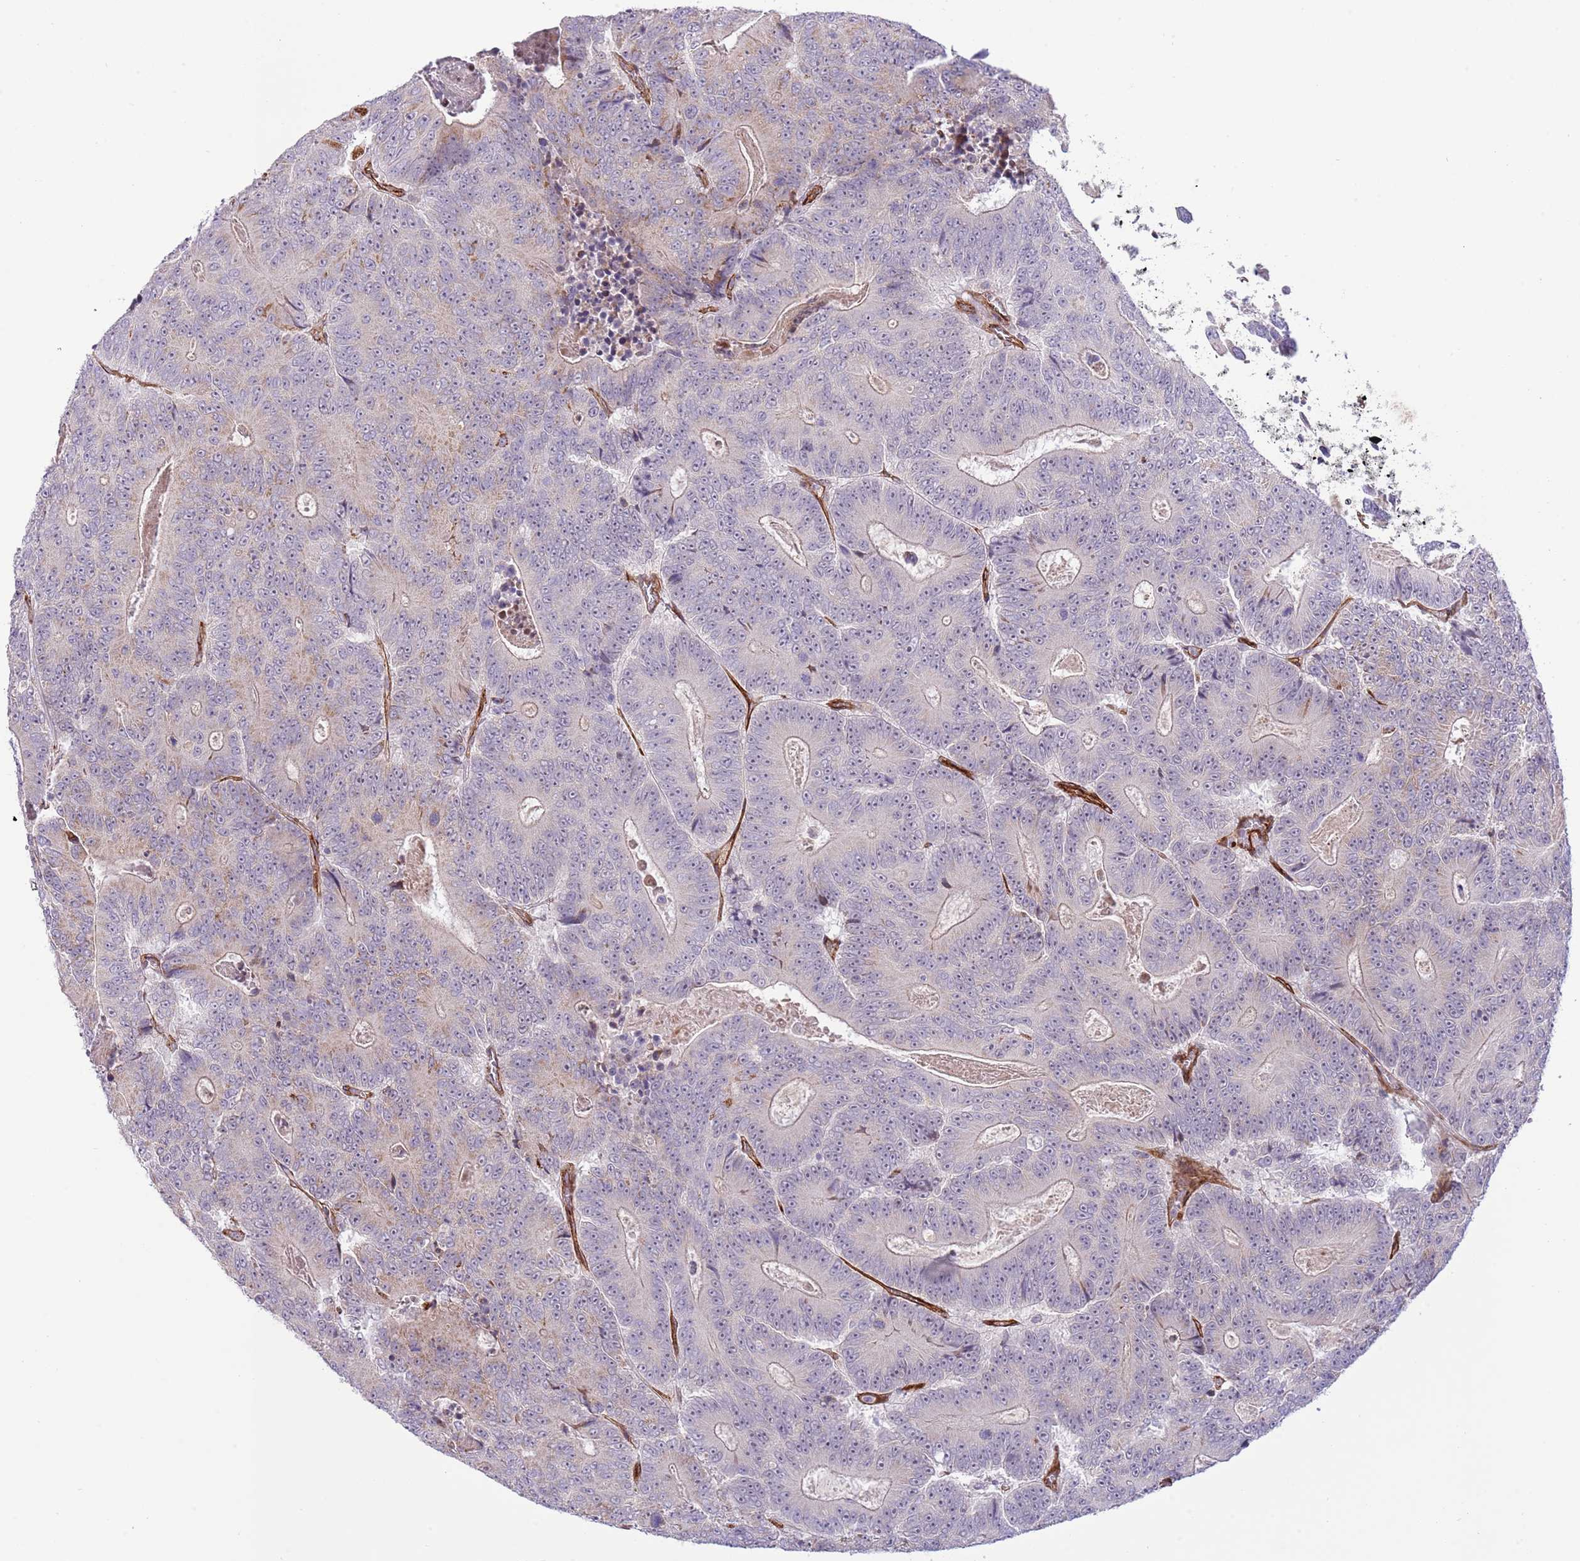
{"staining": {"intensity": "moderate", "quantity": "<25%", "location": "cytoplasmic/membranous"}, "tissue": "colorectal cancer", "cell_type": "Tumor cells", "image_type": "cancer", "snomed": [{"axis": "morphology", "description": "Adenocarcinoma, NOS"}, {"axis": "topography", "description": "Colon"}], "caption": "IHC histopathology image of adenocarcinoma (colorectal) stained for a protein (brown), which shows low levels of moderate cytoplasmic/membranous staining in approximately <25% of tumor cells.", "gene": "NEK3", "patient": {"sex": "male", "age": 83}}